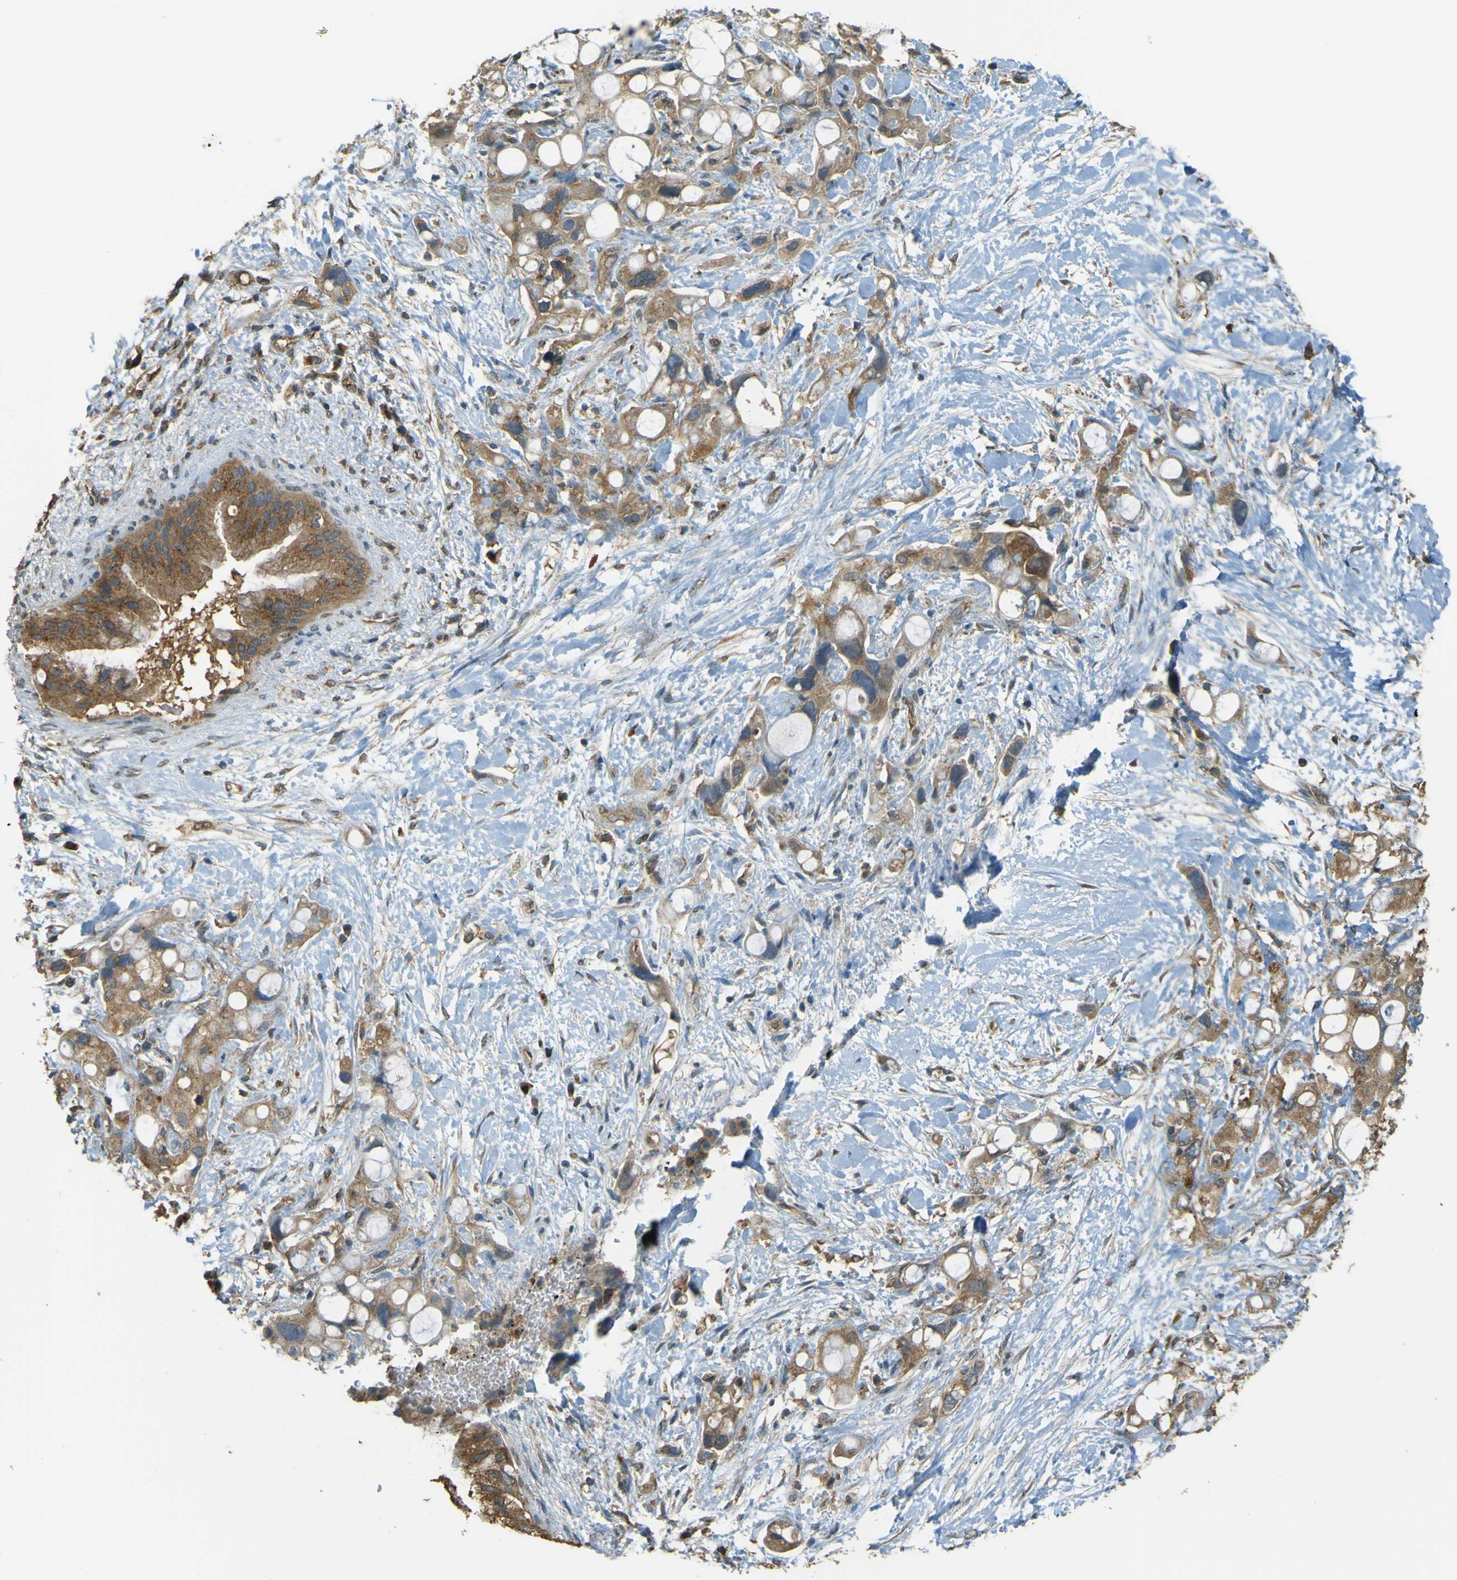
{"staining": {"intensity": "moderate", "quantity": ">75%", "location": "cytoplasmic/membranous"}, "tissue": "pancreatic cancer", "cell_type": "Tumor cells", "image_type": "cancer", "snomed": [{"axis": "morphology", "description": "Adenocarcinoma, NOS"}, {"axis": "topography", "description": "Pancreas"}], "caption": "Moderate cytoplasmic/membranous positivity is seen in approximately >75% of tumor cells in pancreatic cancer. Nuclei are stained in blue.", "gene": "GOLGA1", "patient": {"sex": "female", "age": 56}}